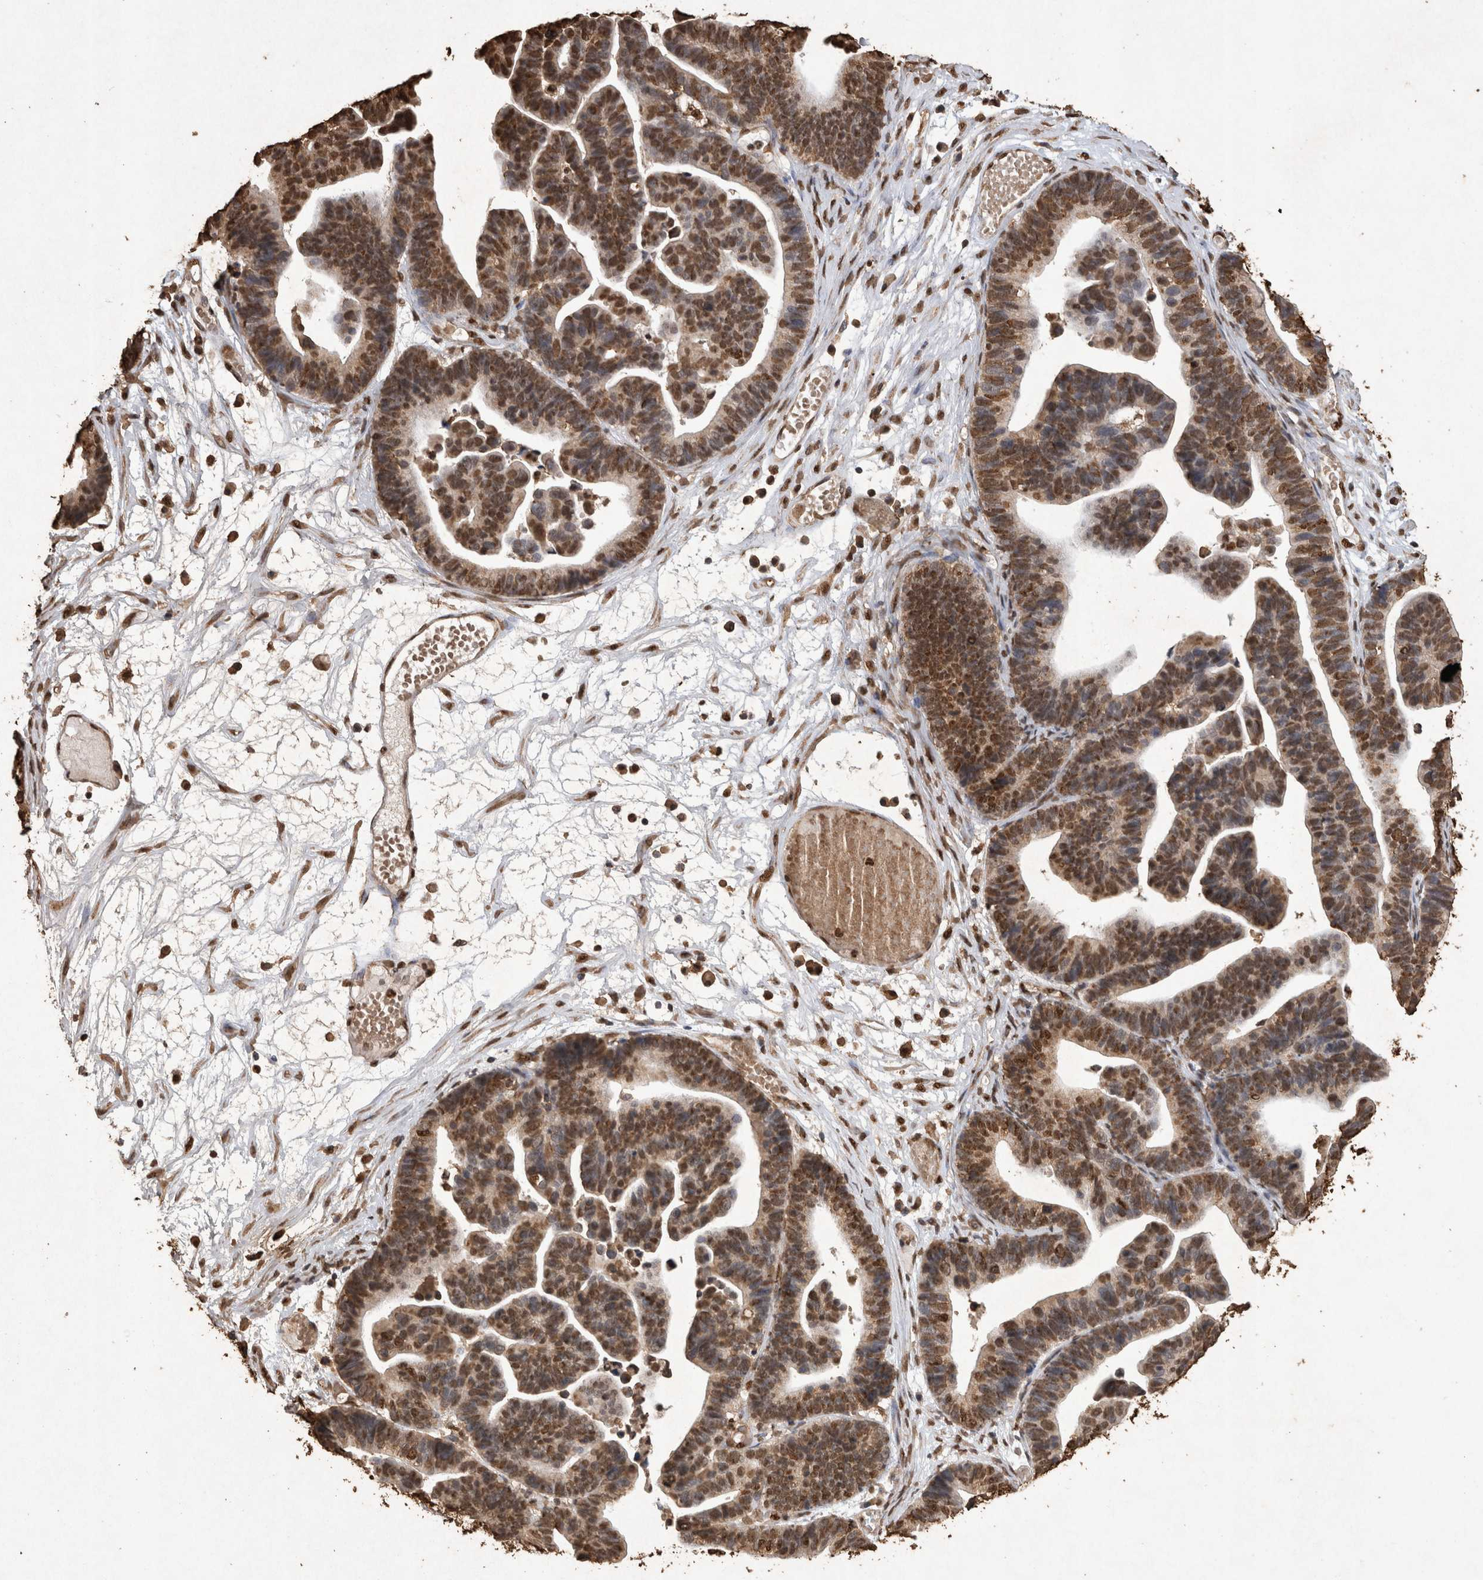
{"staining": {"intensity": "moderate", "quantity": ">75%", "location": "nuclear"}, "tissue": "ovarian cancer", "cell_type": "Tumor cells", "image_type": "cancer", "snomed": [{"axis": "morphology", "description": "Cystadenocarcinoma, serous, NOS"}, {"axis": "topography", "description": "Ovary"}], "caption": "Serous cystadenocarcinoma (ovarian) stained for a protein demonstrates moderate nuclear positivity in tumor cells.", "gene": "OAS2", "patient": {"sex": "female", "age": 56}}